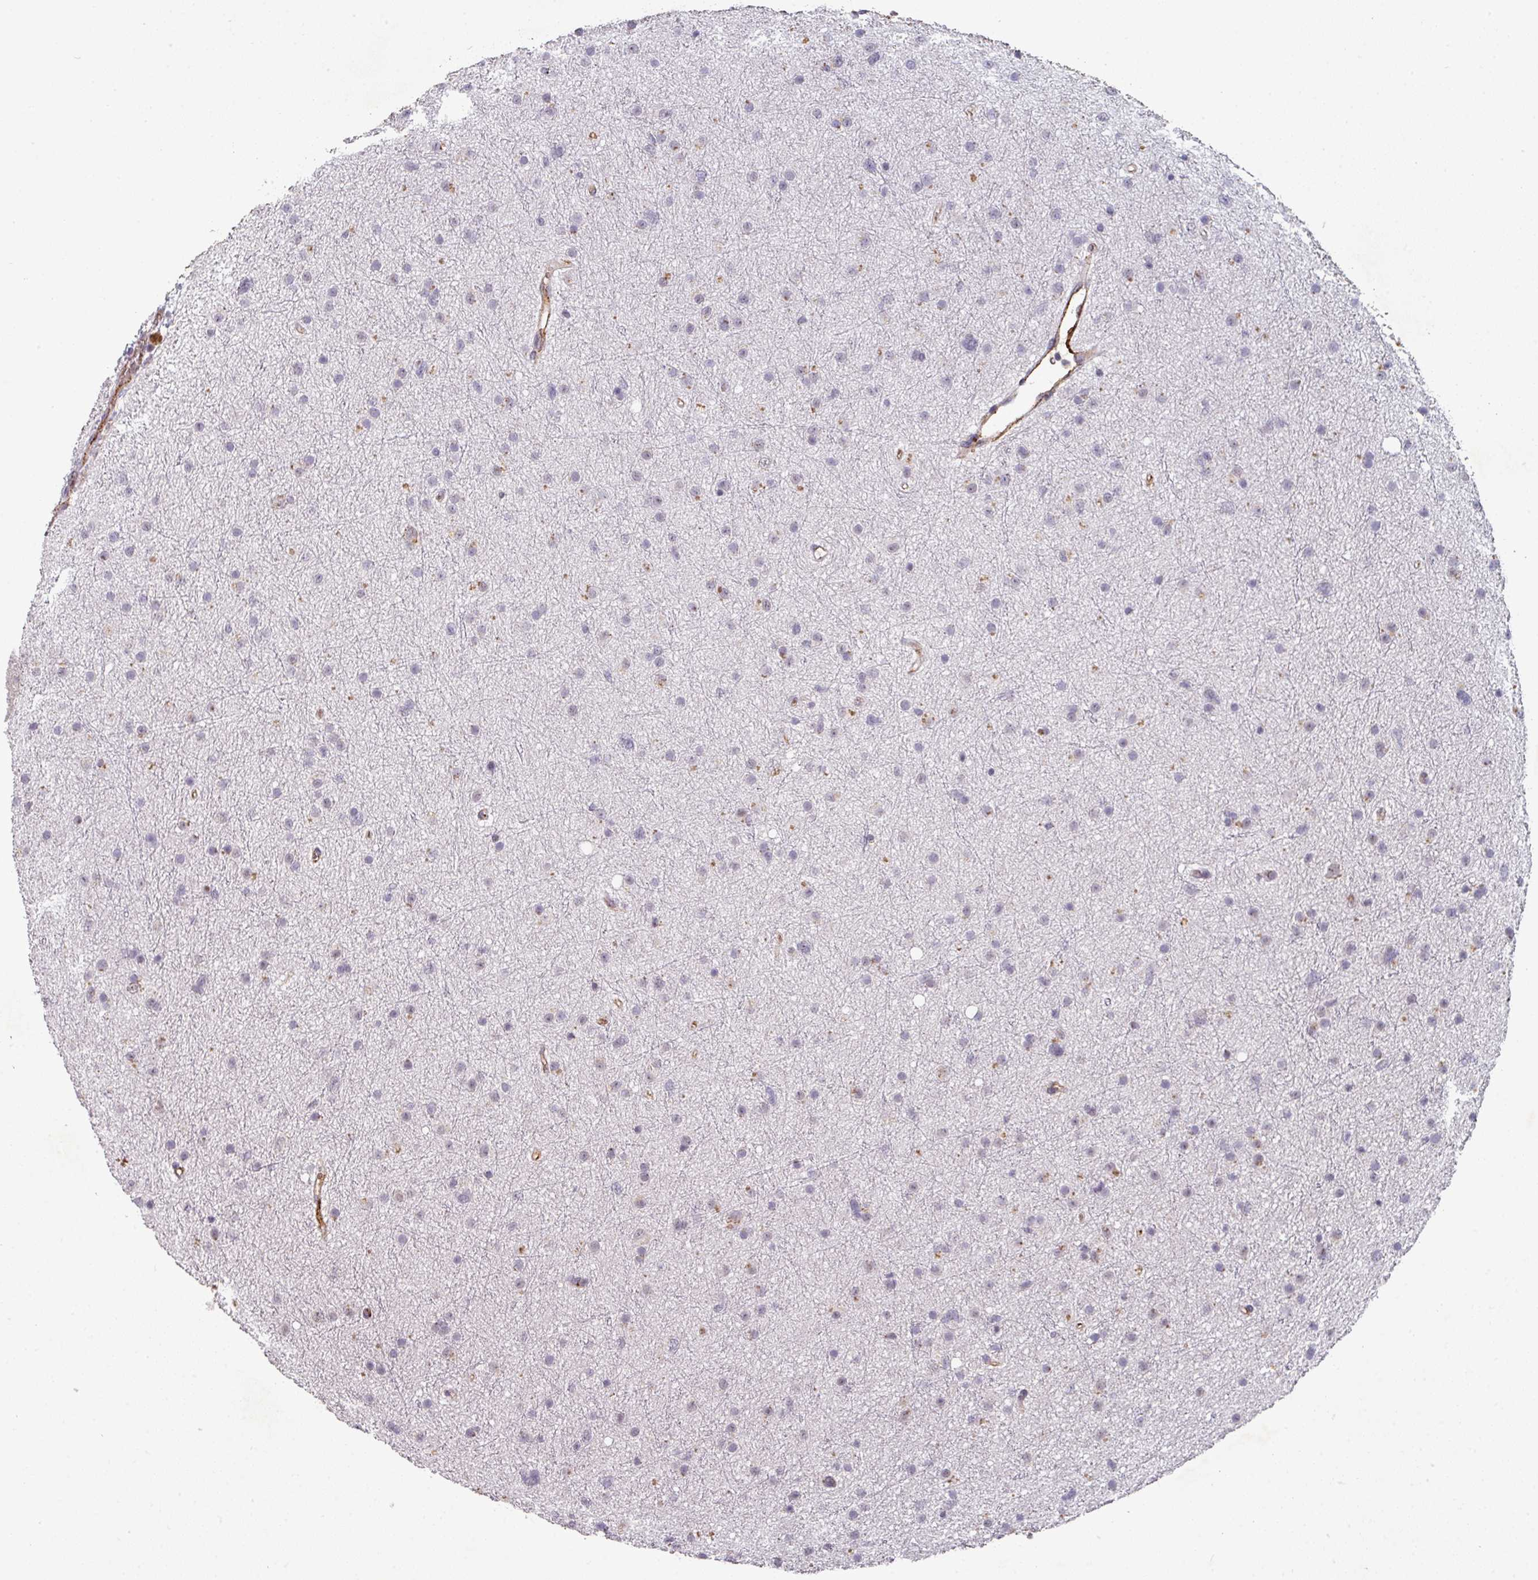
{"staining": {"intensity": "negative", "quantity": "none", "location": "none"}, "tissue": "glioma", "cell_type": "Tumor cells", "image_type": "cancer", "snomed": [{"axis": "morphology", "description": "Glioma, malignant, Low grade"}, {"axis": "topography", "description": "Cerebral cortex"}], "caption": "Malignant glioma (low-grade) was stained to show a protein in brown. There is no significant expression in tumor cells.", "gene": "SIDT2", "patient": {"sex": "female", "age": 39}}